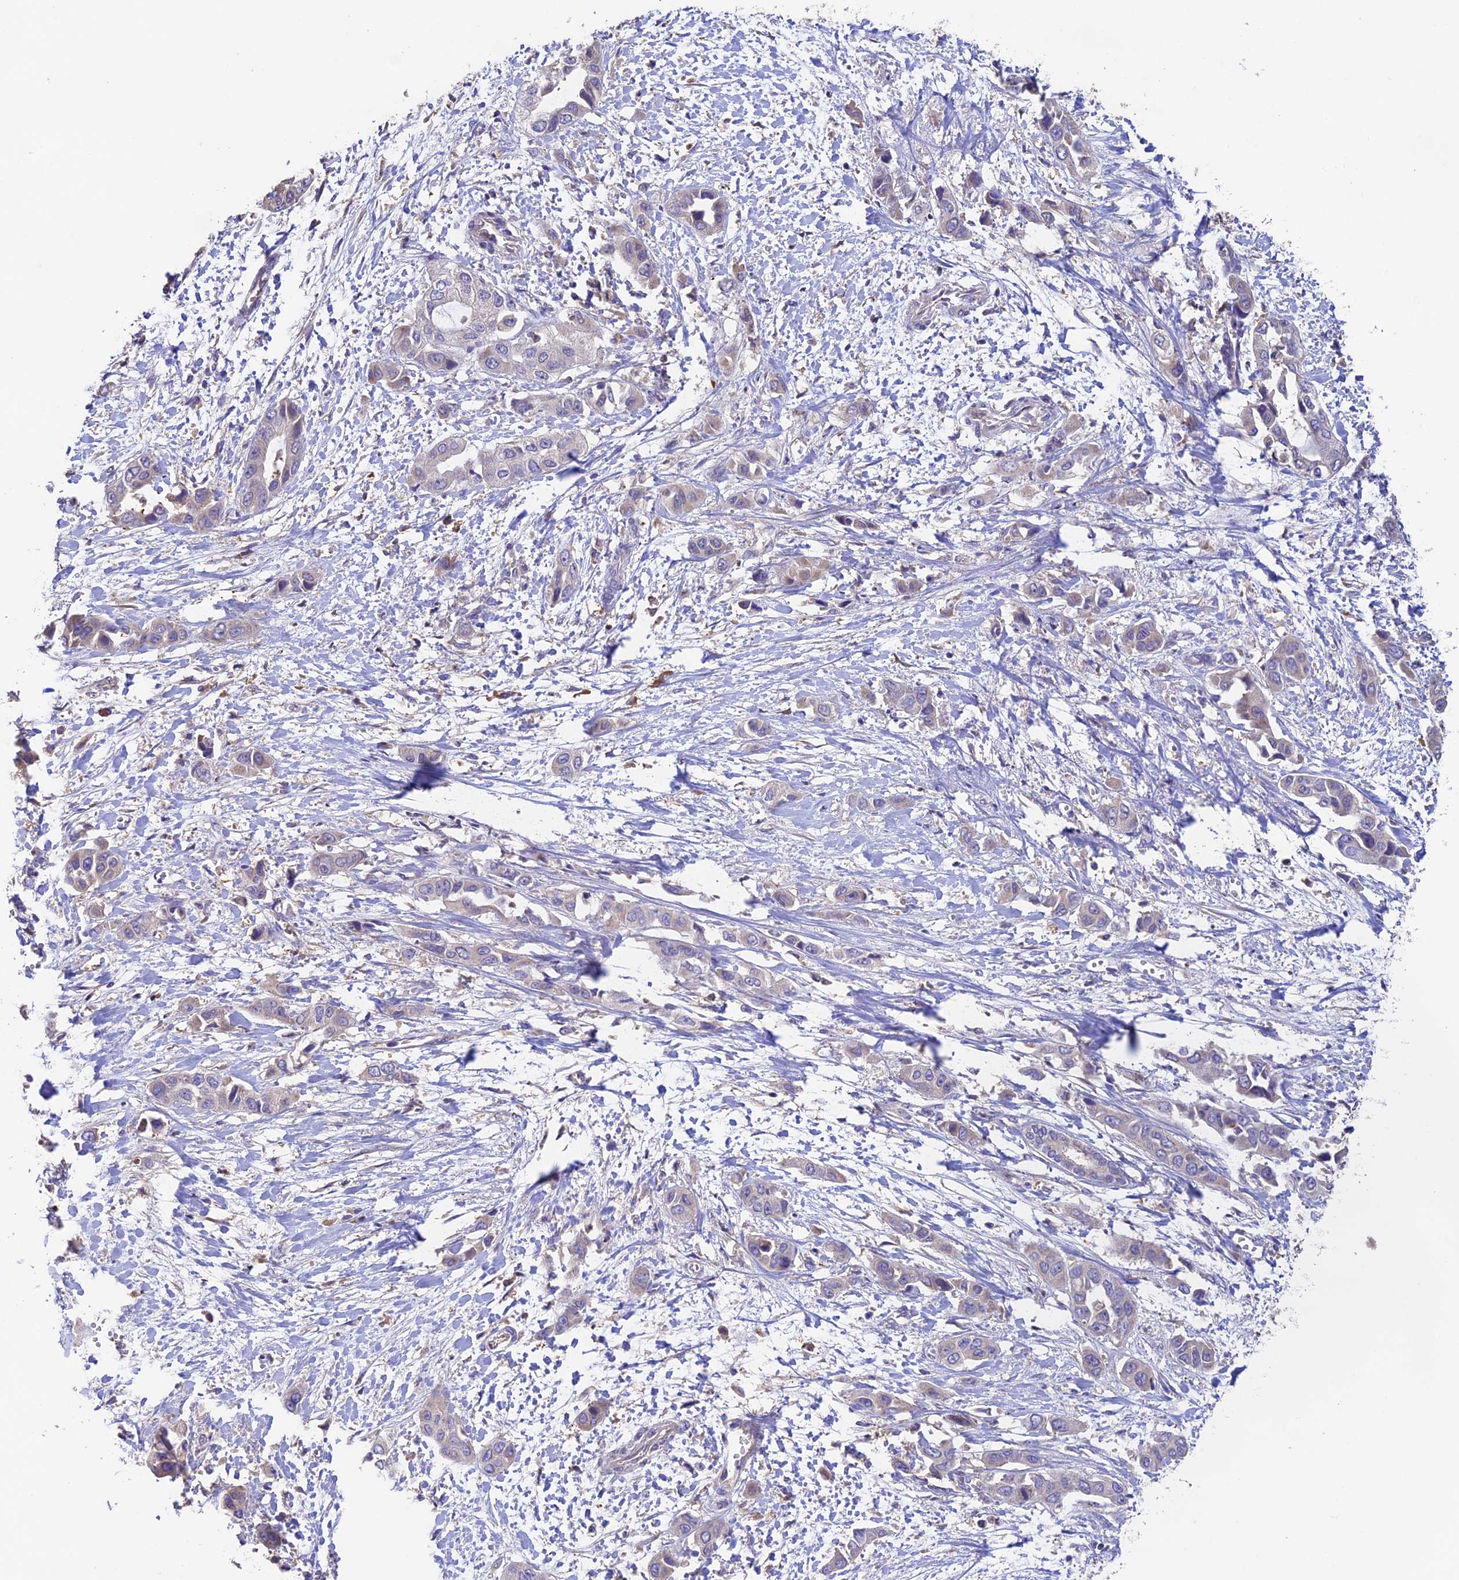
{"staining": {"intensity": "negative", "quantity": "none", "location": "none"}, "tissue": "liver cancer", "cell_type": "Tumor cells", "image_type": "cancer", "snomed": [{"axis": "morphology", "description": "Cholangiocarcinoma"}, {"axis": "topography", "description": "Liver"}], "caption": "Immunohistochemistry histopathology image of neoplastic tissue: liver cancer (cholangiocarcinoma) stained with DAB shows no significant protein staining in tumor cells.", "gene": "EMC3", "patient": {"sex": "female", "age": 52}}